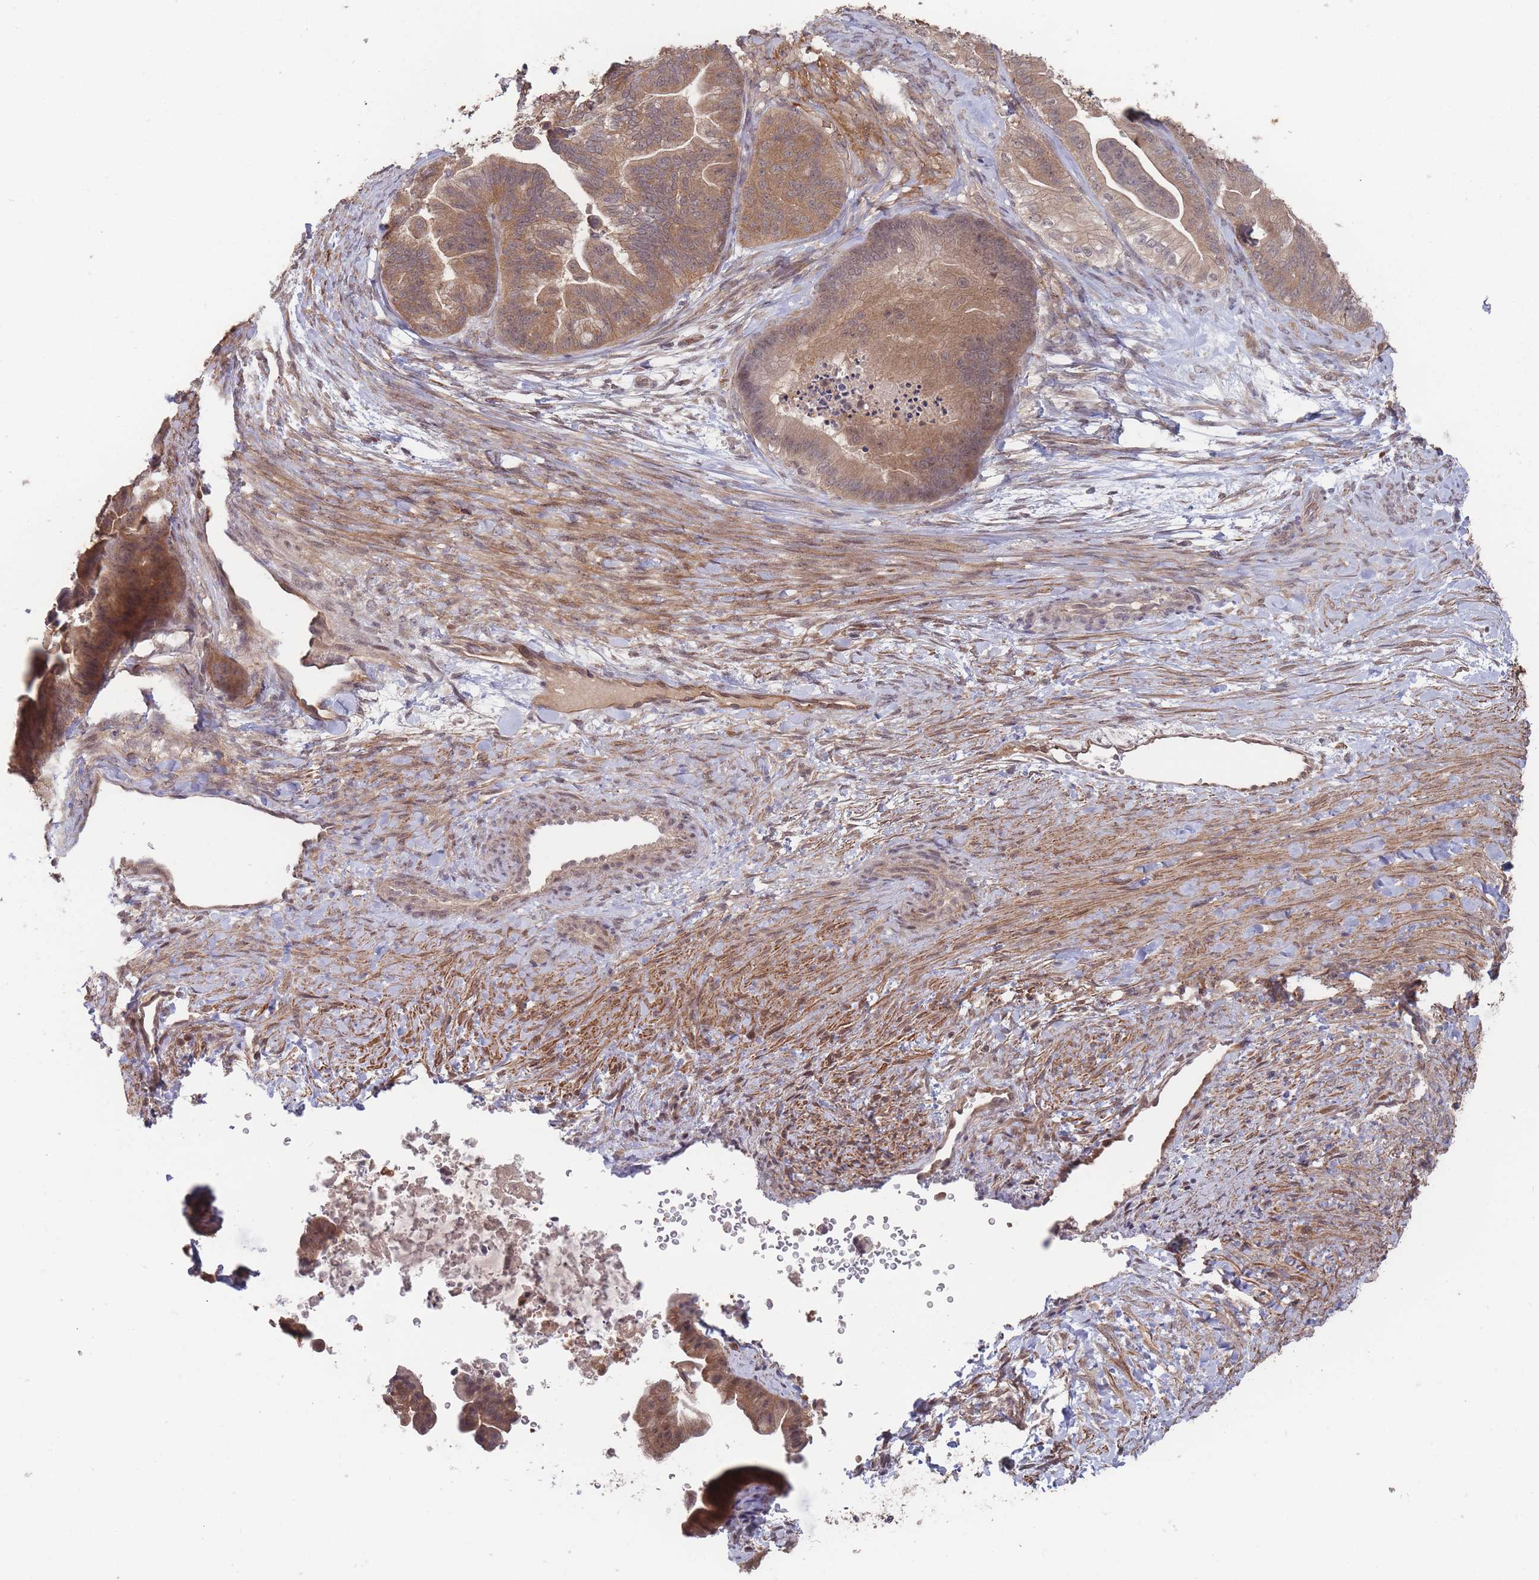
{"staining": {"intensity": "moderate", "quantity": ">75%", "location": "cytoplasmic/membranous"}, "tissue": "ovarian cancer", "cell_type": "Tumor cells", "image_type": "cancer", "snomed": [{"axis": "morphology", "description": "Cystadenocarcinoma, mucinous, NOS"}, {"axis": "topography", "description": "Ovary"}], "caption": "Immunohistochemical staining of ovarian cancer displays moderate cytoplasmic/membranous protein positivity in about >75% of tumor cells.", "gene": "SF3B1", "patient": {"sex": "female", "age": 67}}